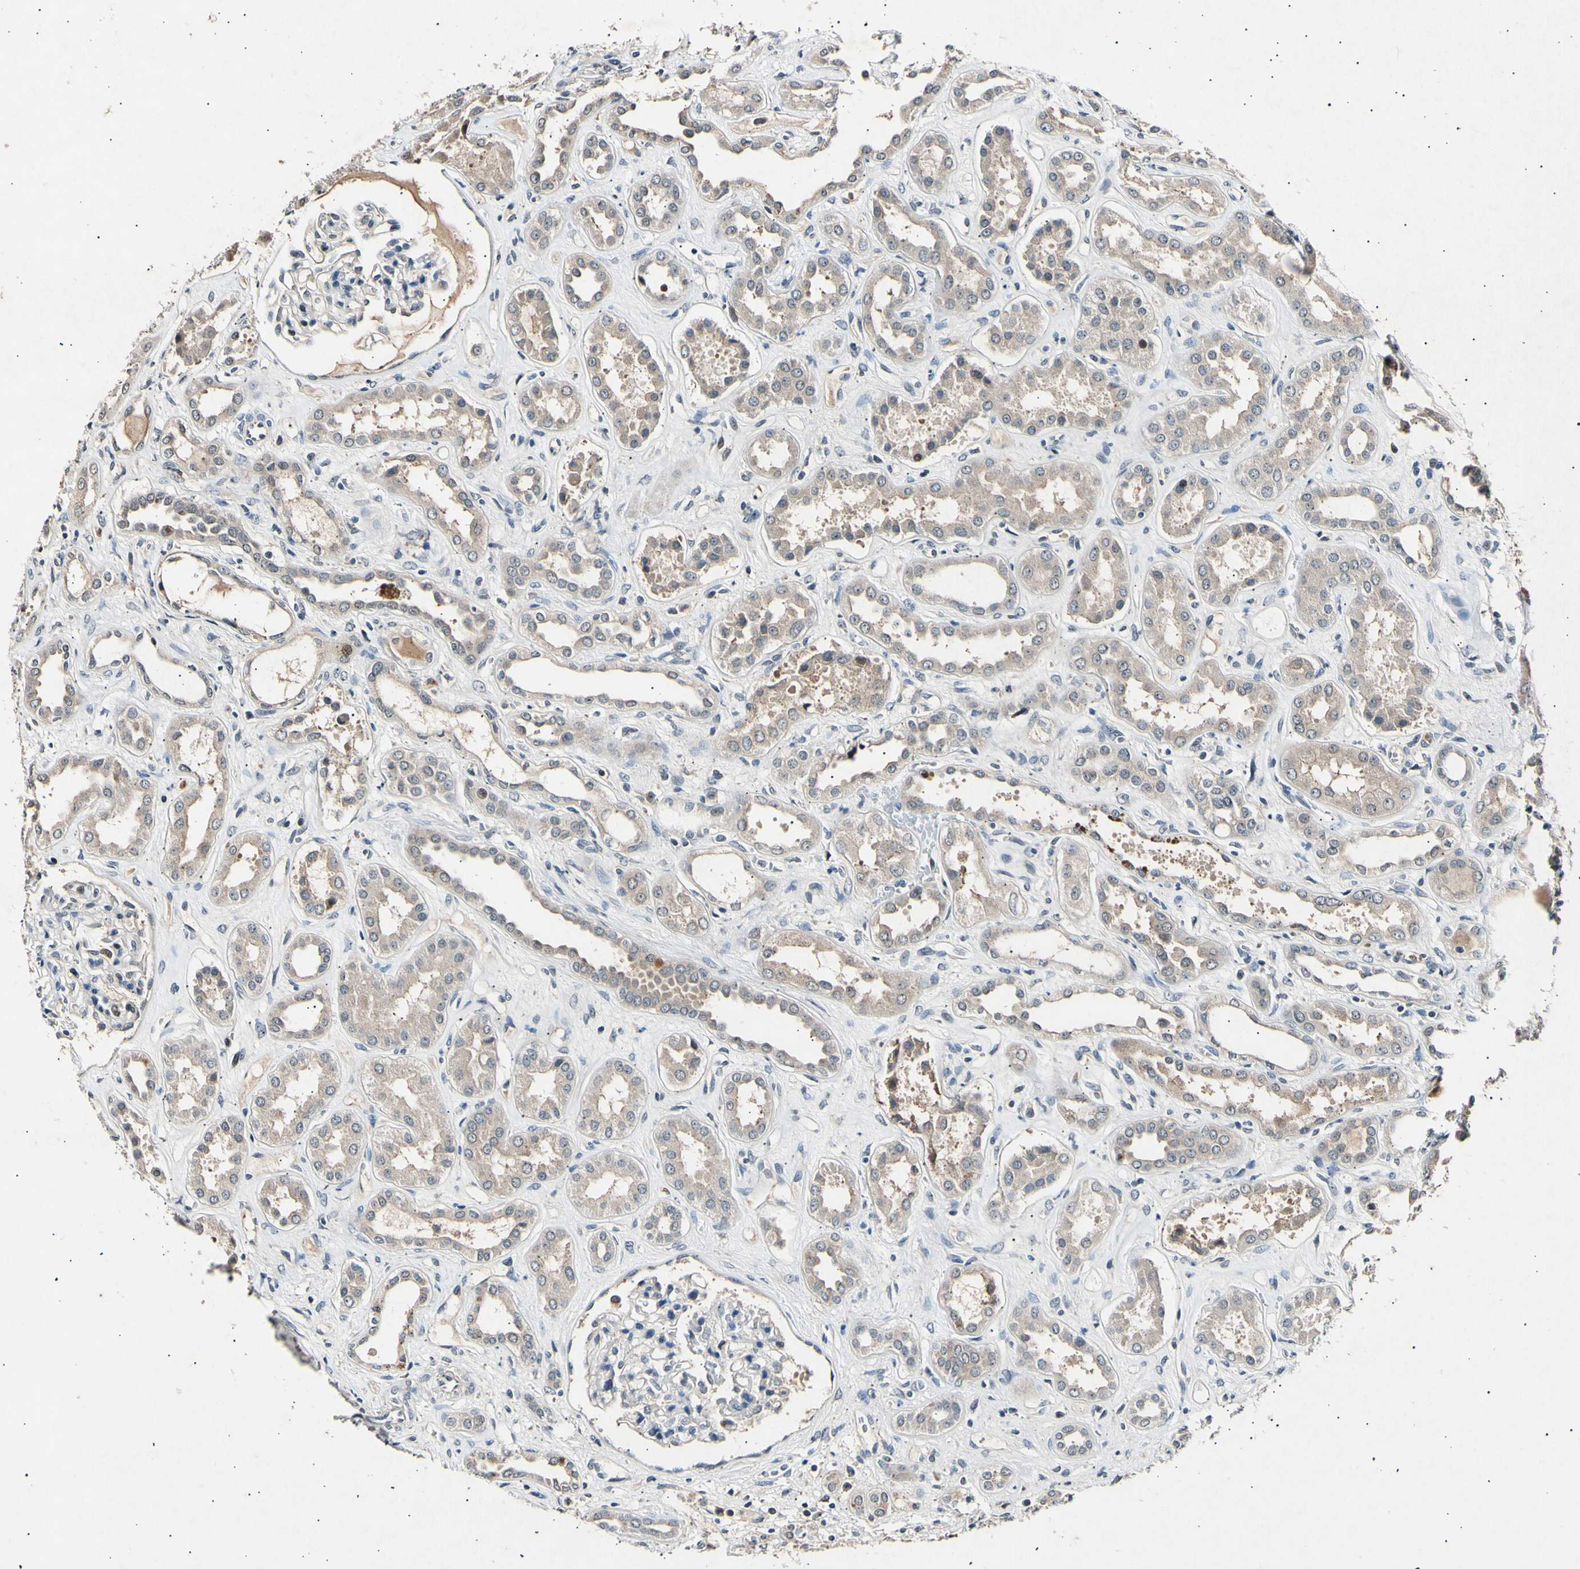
{"staining": {"intensity": "negative", "quantity": "none", "location": "none"}, "tissue": "kidney", "cell_type": "Cells in glomeruli", "image_type": "normal", "snomed": [{"axis": "morphology", "description": "Normal tissue, NOS"}, {"axis": "topography", "description": "Kidney"}], "caption": "An immunohistochemistry photomicrograph of unremarkable kidney is shown. There is no staining in cells in glomeruli of kidney. (DAB (3,3'-diaminobenzidine) immunohistochemistry with hematoxylin counter stain).", "gene": "ADCY3", "patient": {"sex": "male", "age": 59}}